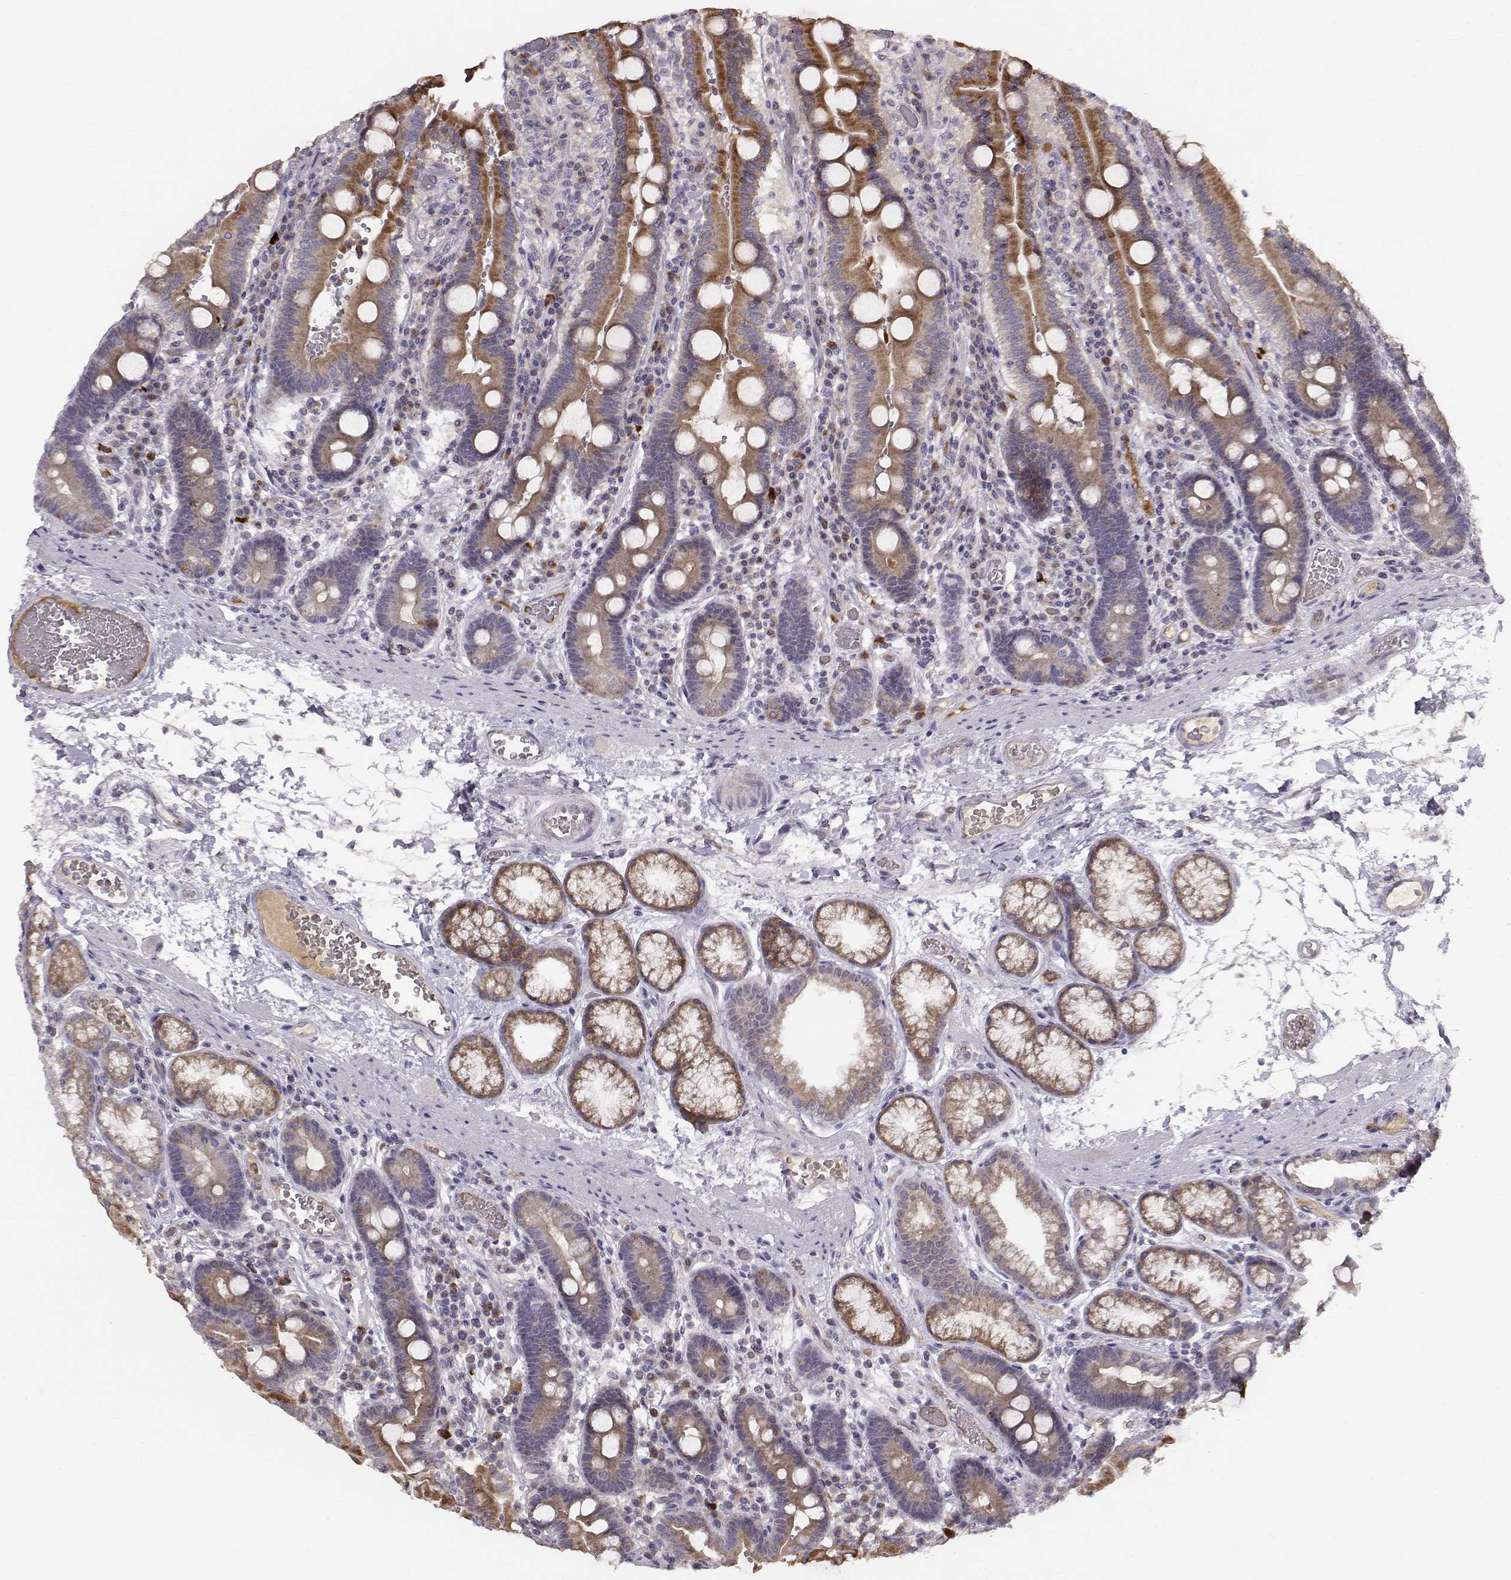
{"staining": {"intensity": "moderate", "quantity": ">75%", "location": "cytoplasmic/membranous"}, "tissue": "duodenum", "cell_type": "Glandular cells", "image_type": "normal", "snomed": [{"axis": "morphology", "description": "Normal tissue, NOS"}, {"axis": "topography", "description": "Duodenum"}], "caption": "A histopathology image of duodenum stained for a protein exhibits moderate cytoplasmic/membranous brown staining in glandular cells.", "gene": "ACSL6", "patient": {"sex": "female", "age": 62}}